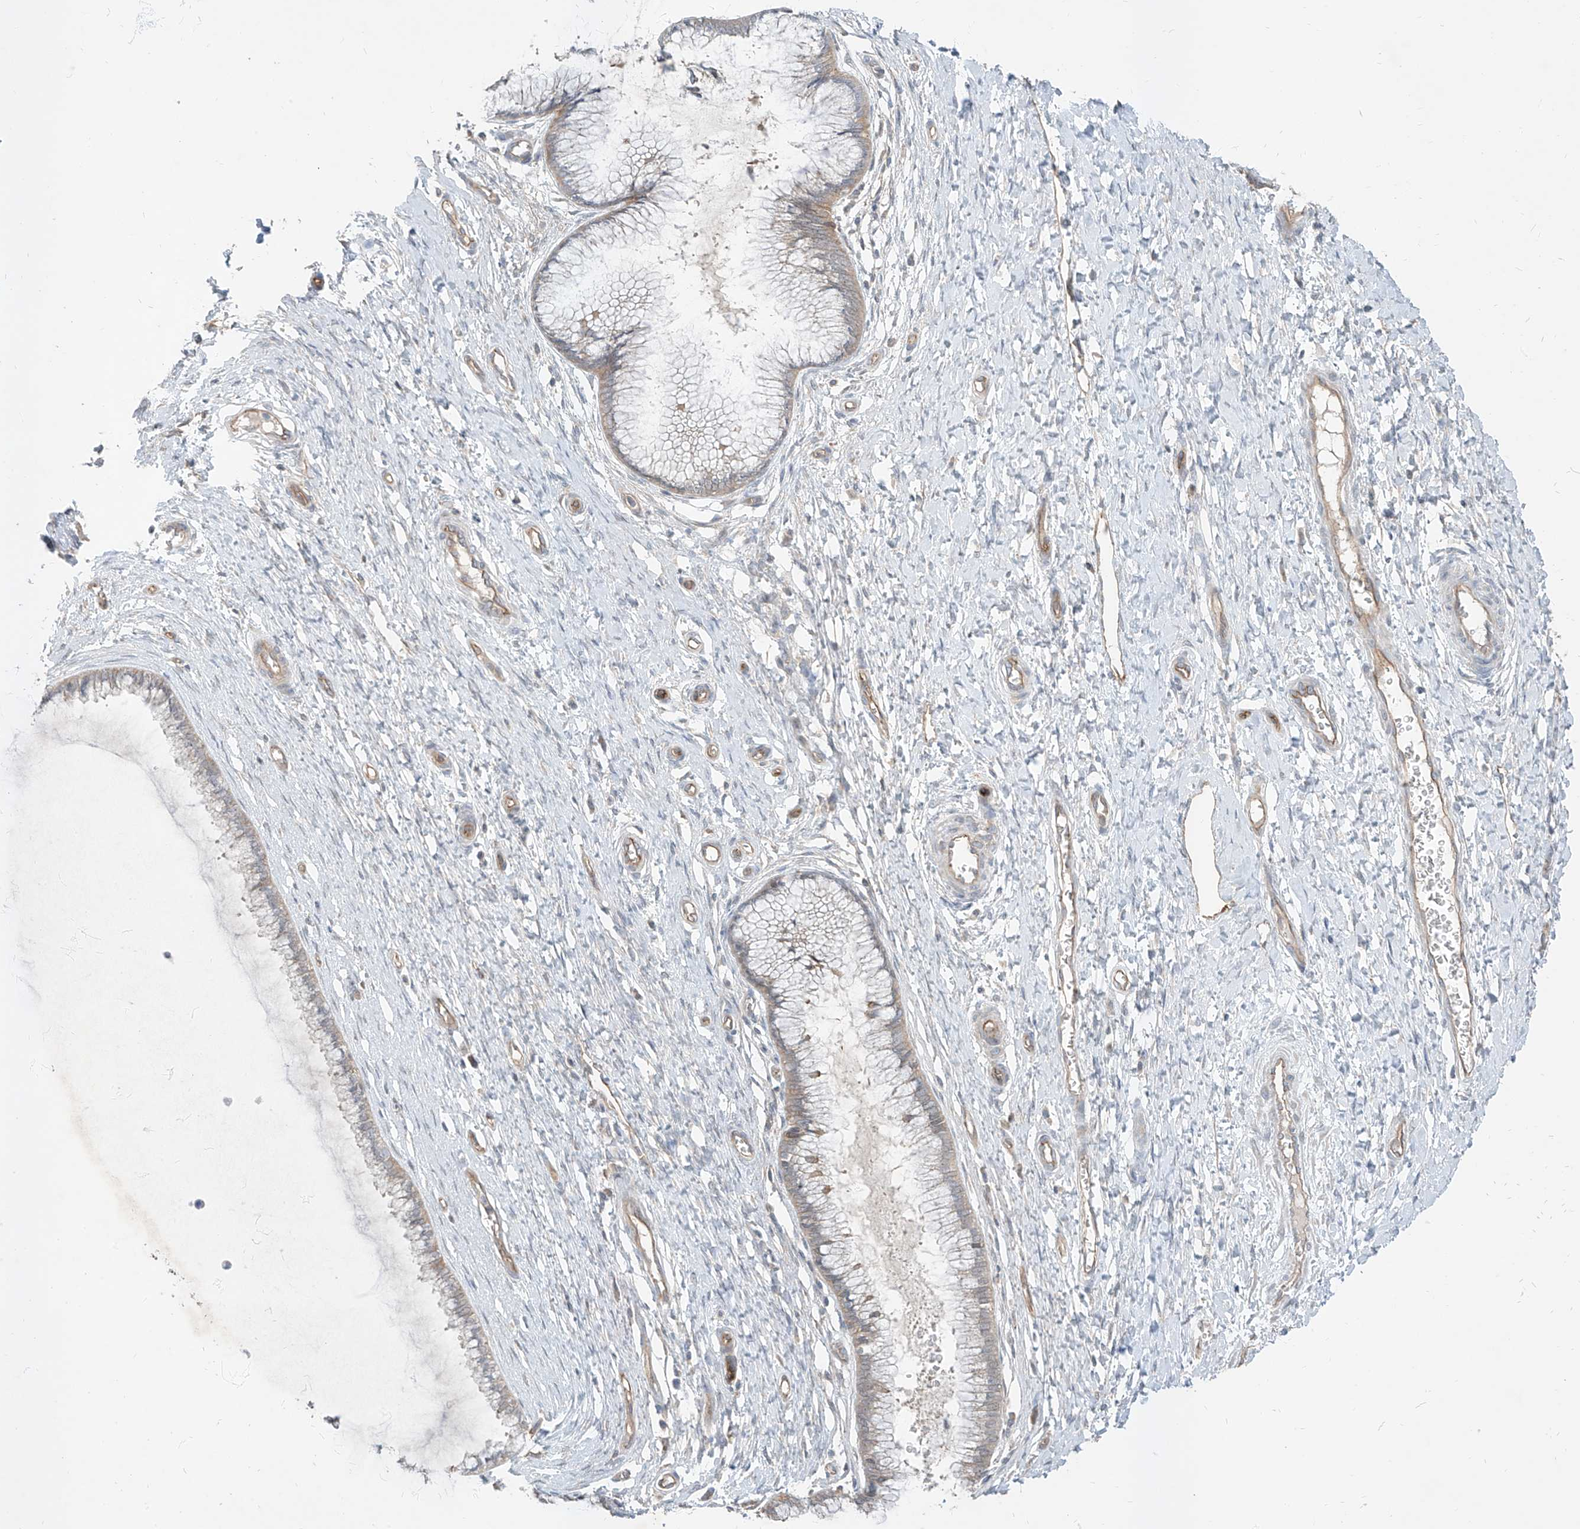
{"staining": {"intensity": "weak", "quantity": "25%-75%", "location": "cytoplasmic/membranous"}, "tissue": "cervix", "cell_type": "Glandular cells", "image_type": "normal", "snomed": [{"axis": "morphology", "description": "Normal tissue, NOS"}, {"axis": "topography", "description": "Cervix"}], "caption": "About 25%-75% of glandular cells in benign cervix show weak cytoplasmic/membranous protein expression as visualized by brown immunohistochemical staining.", "gene": "EPHX4", "patient": {"sex": "female", "age": 55}}